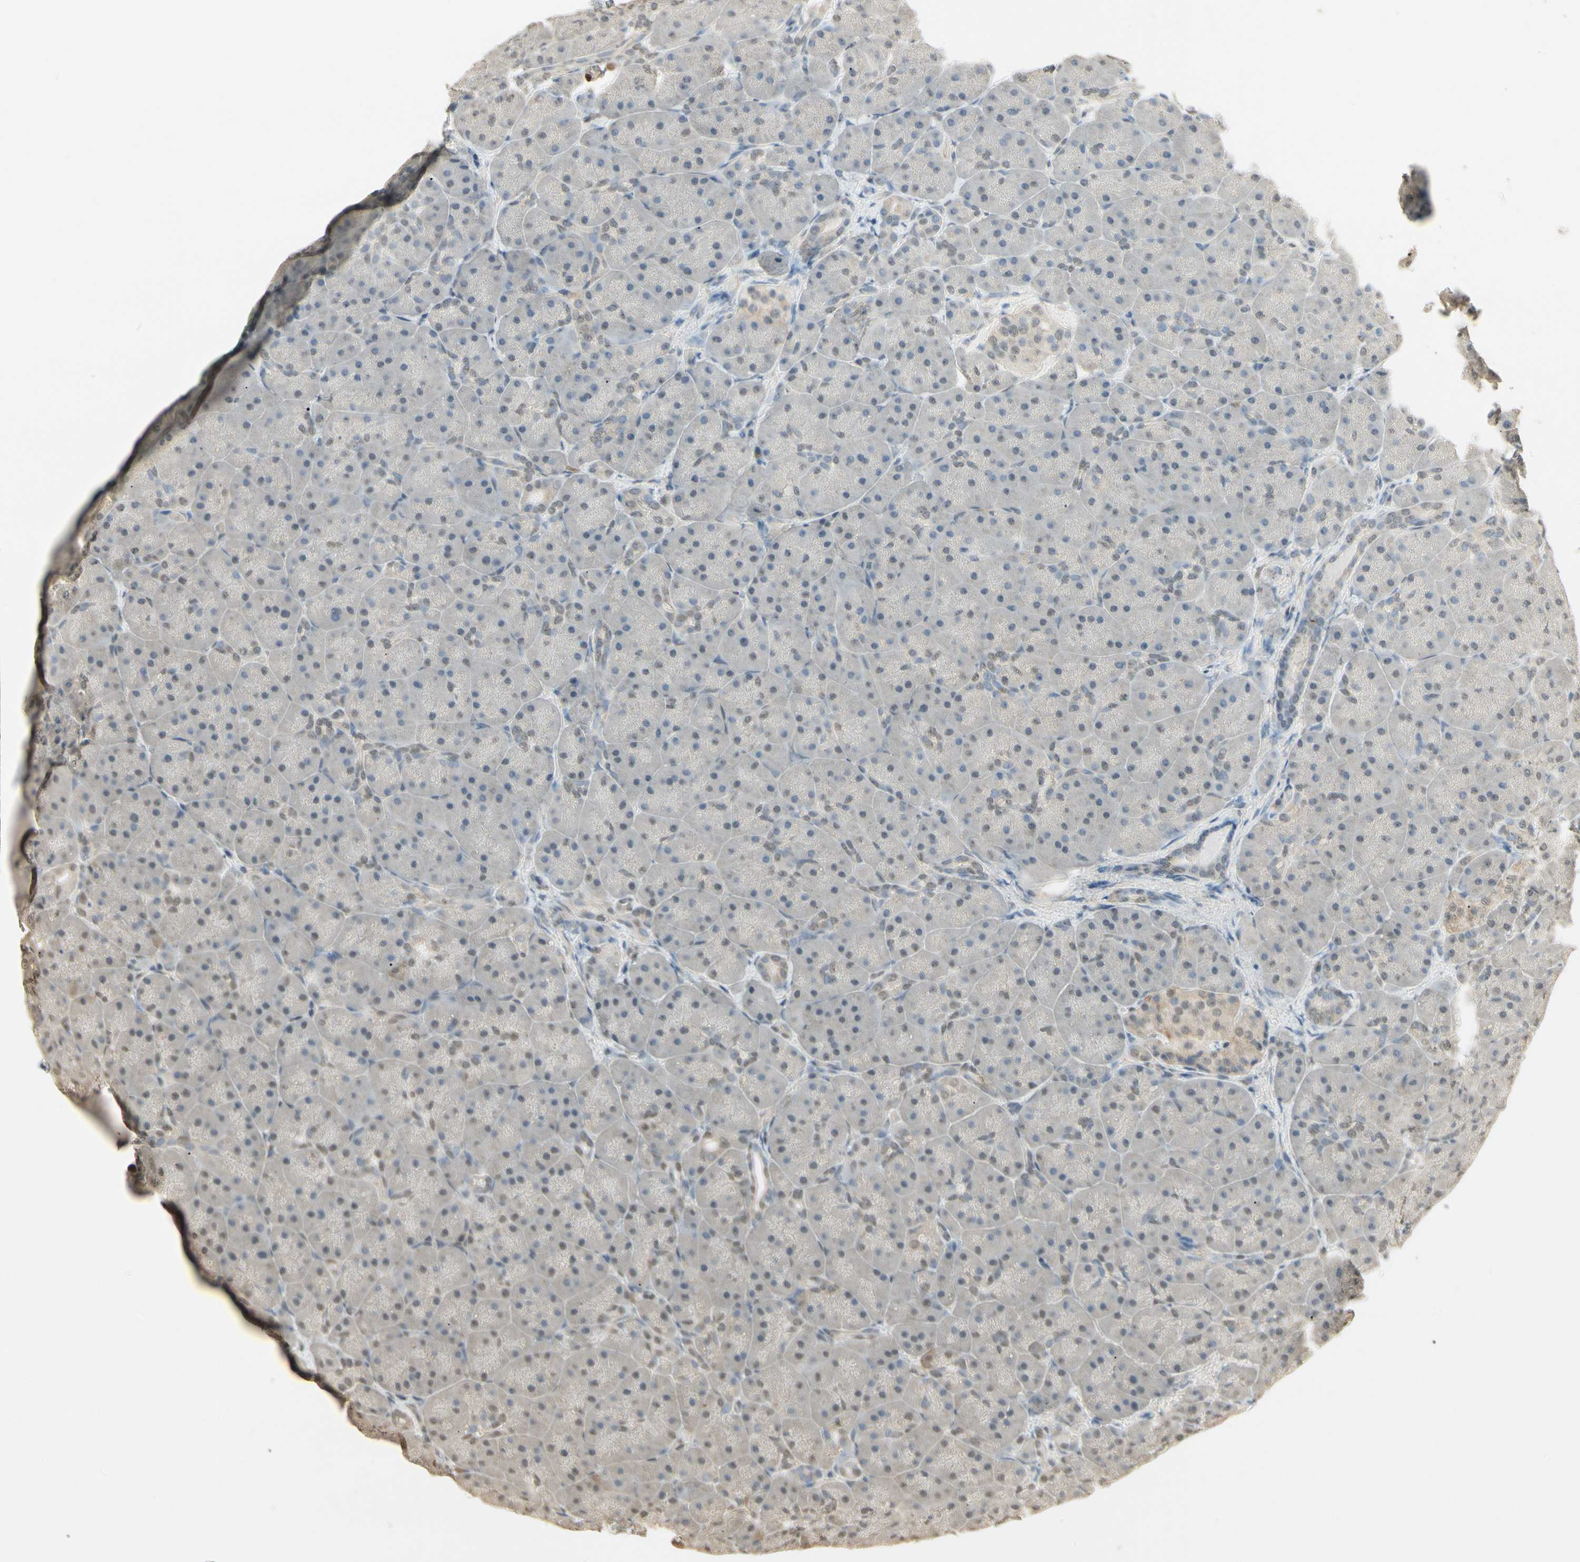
{"staining": {"intensity": "negative", "quantity": "none", "location": "none"}, "tissue": "pancreas", "cell_type": "Exocrine glandular cells", "image_type": "normal", "snomed": [{"axis": "morphology", "description": "Normal tissue, NOS"}, {"axis": "topography", "description": "Pancreas"}], "caption": "This is an IHC histopathology image of benign pancreas. There is no positivity in exocrine glandular cells.", "gene": "SGCA", "patient": {"sex": "male", "age": 66}}